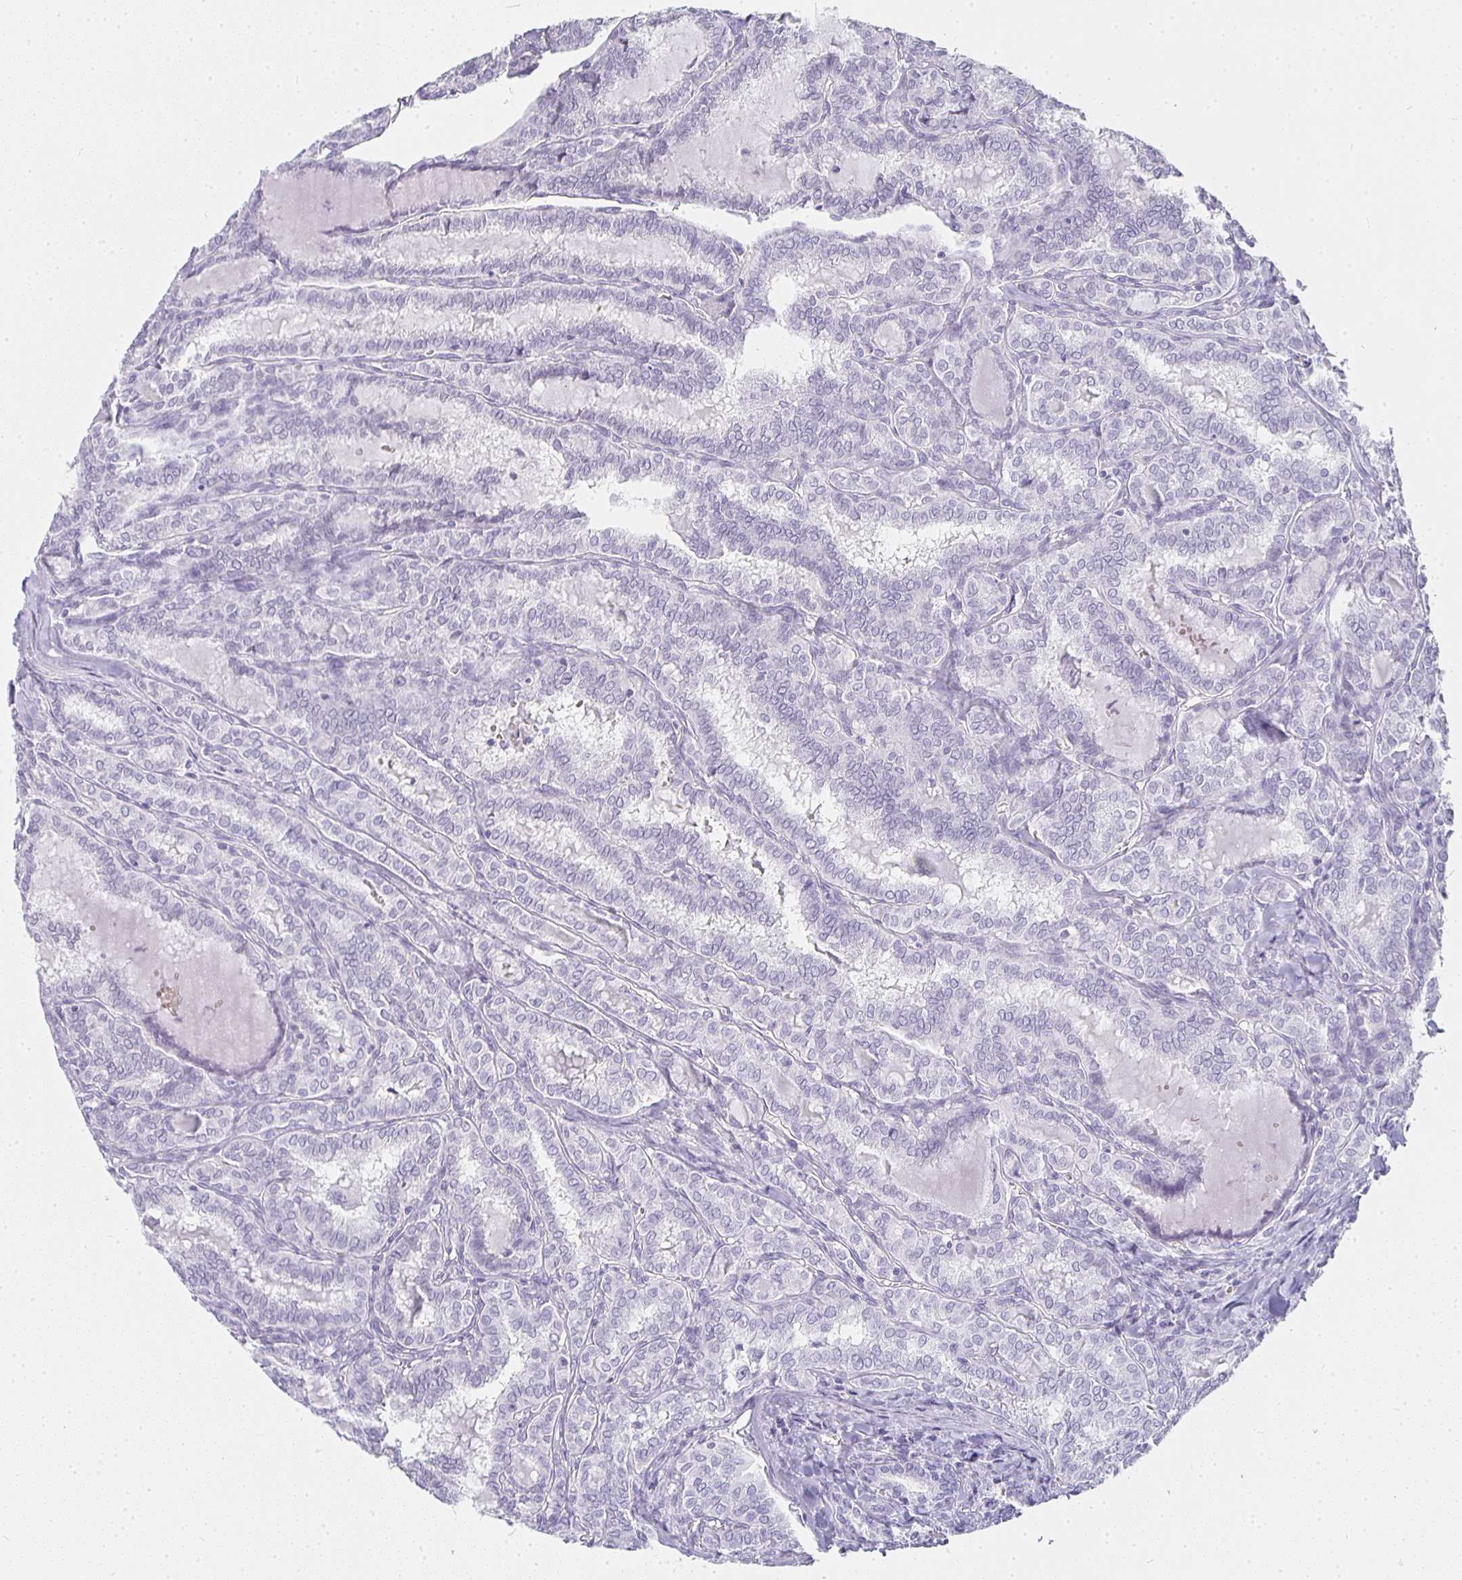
{"staining": {"intensity": "negative", "quantity": "none", "location": "none"}, "tissue": "thyroid cancer", "cell_type": "Tumor cells", "image_type": "cancer", "snomed": [{"axis": "morphology", "description": "Papillary adenocarcinoma, NOS"}, {"axis": "topography", "description": "Thyroid gland"}], "caption": "Tumor cells show no significant expression in thyroid cancer (papillary adenocarcinoma).", "gene": "TPSD1", "patient": {"sex": "female", "age": 30}}